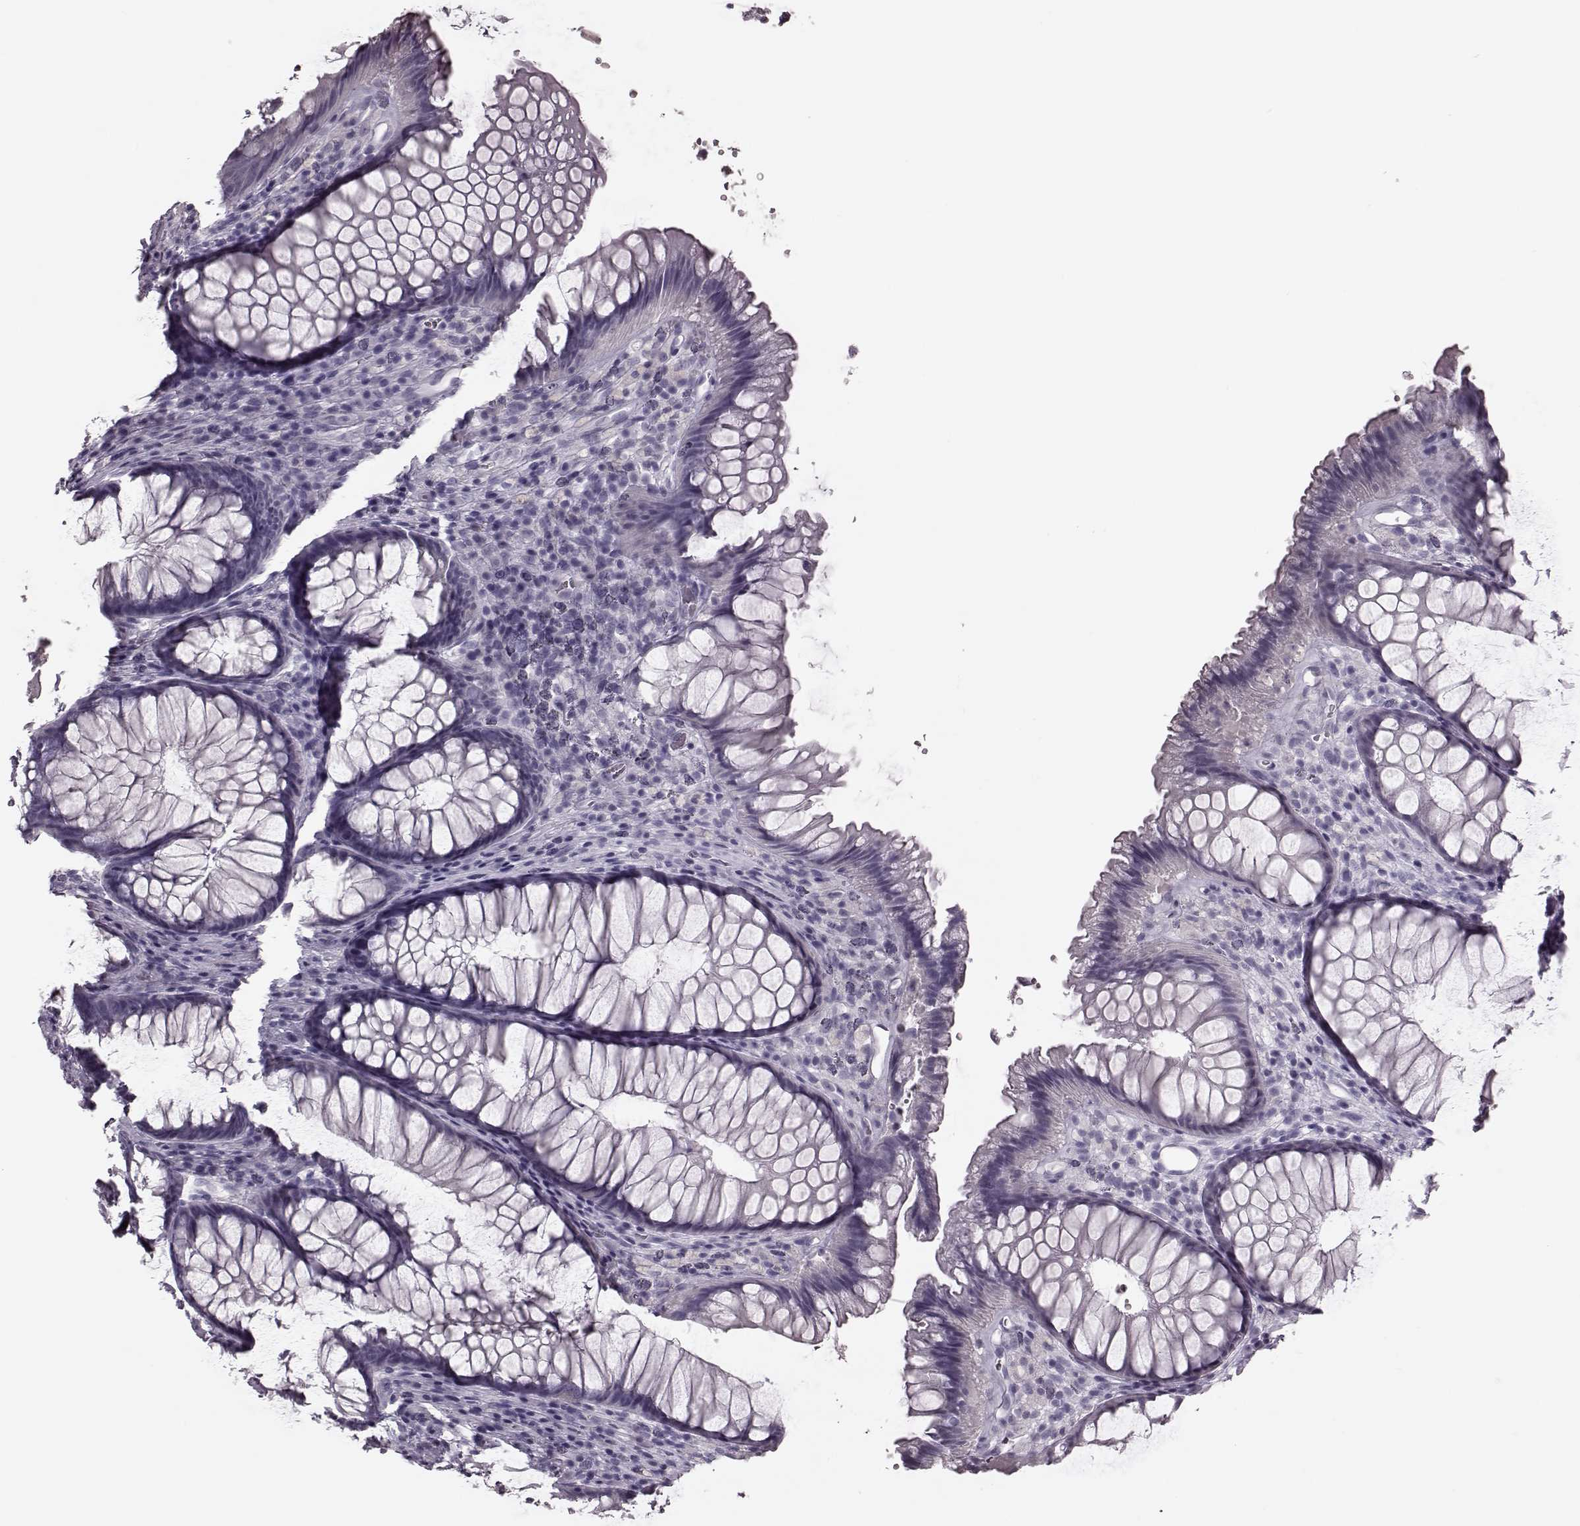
{"staining": {"intensity": "negative", "quantity": "none", "location": "none"}, "tissue": "rectum", "cell_type": "Glandular cells", "image_type": "normal", "snomed": [{"axis": "morphology", "description": "Normal tissue, NOS"}, {"axis": "topography", "description": "Smooth muscle"}, {"axis": "topography", "description": "Rectum"}], "caption": "Immunohistochemistry image of benign rectum stained for a protein (brown), which demonstrates no staining in glandular cells.", "gene": "TRPM1", "patient": {"sex": "male", "age": 53}}